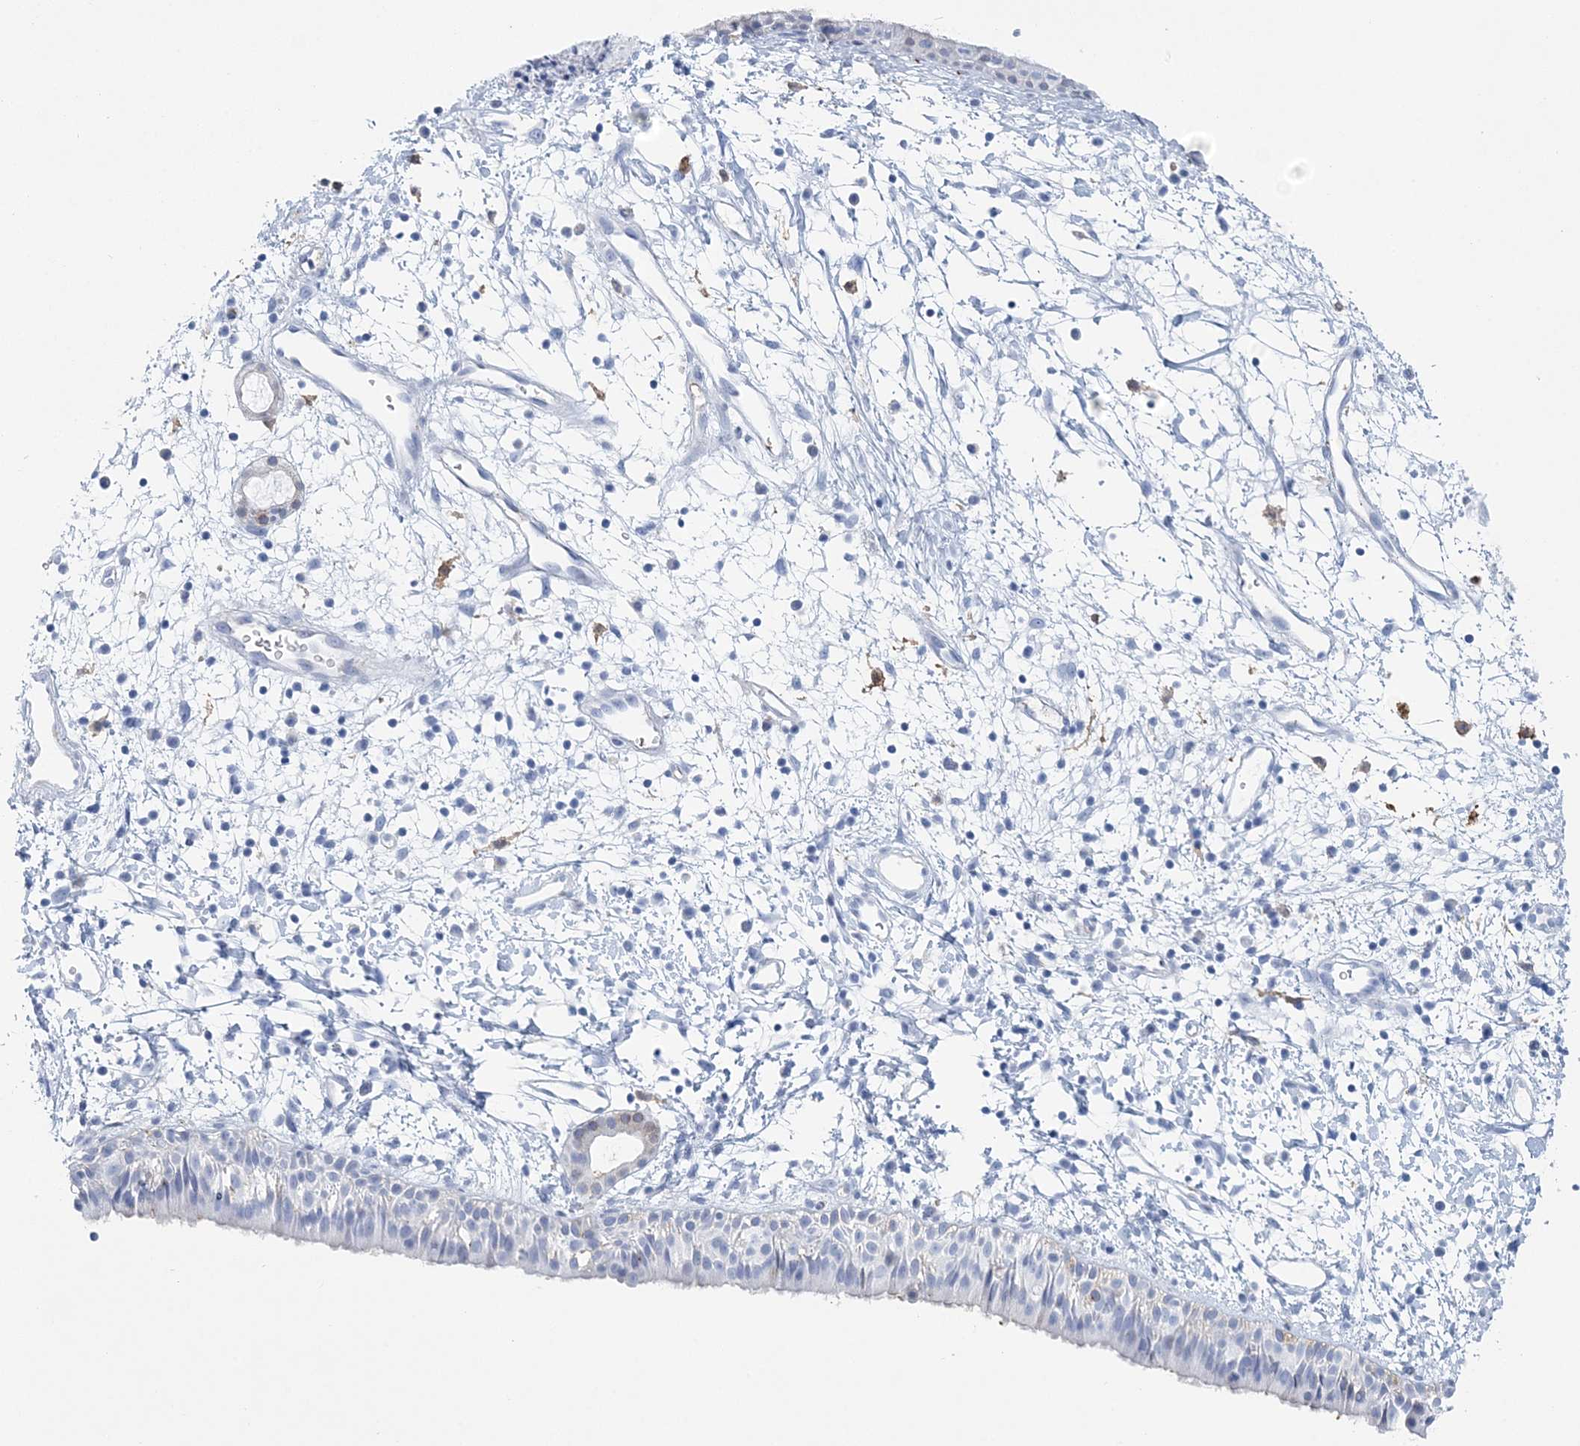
{"staining": {"intensity": "negative", "quantity": "none", "location": "none"}, "tissue": "nasopharynx", "cell_type": "Respiratory epithelial cells", "image_type": "normal", "snomed": [{"axis": "morphology", "description": "Normal tissue, NOS"}, {"axis": "topography", "description": "Nasopharynx"}], "caption": "Immunohistochemistry photomicrograph of unremarkable human nasopharynx stained for a protein (brown), which exhibits no staining in respiratory epithelial cells.", "gene": "NKX6", "patient": {"sex": "male", "age": 22}}